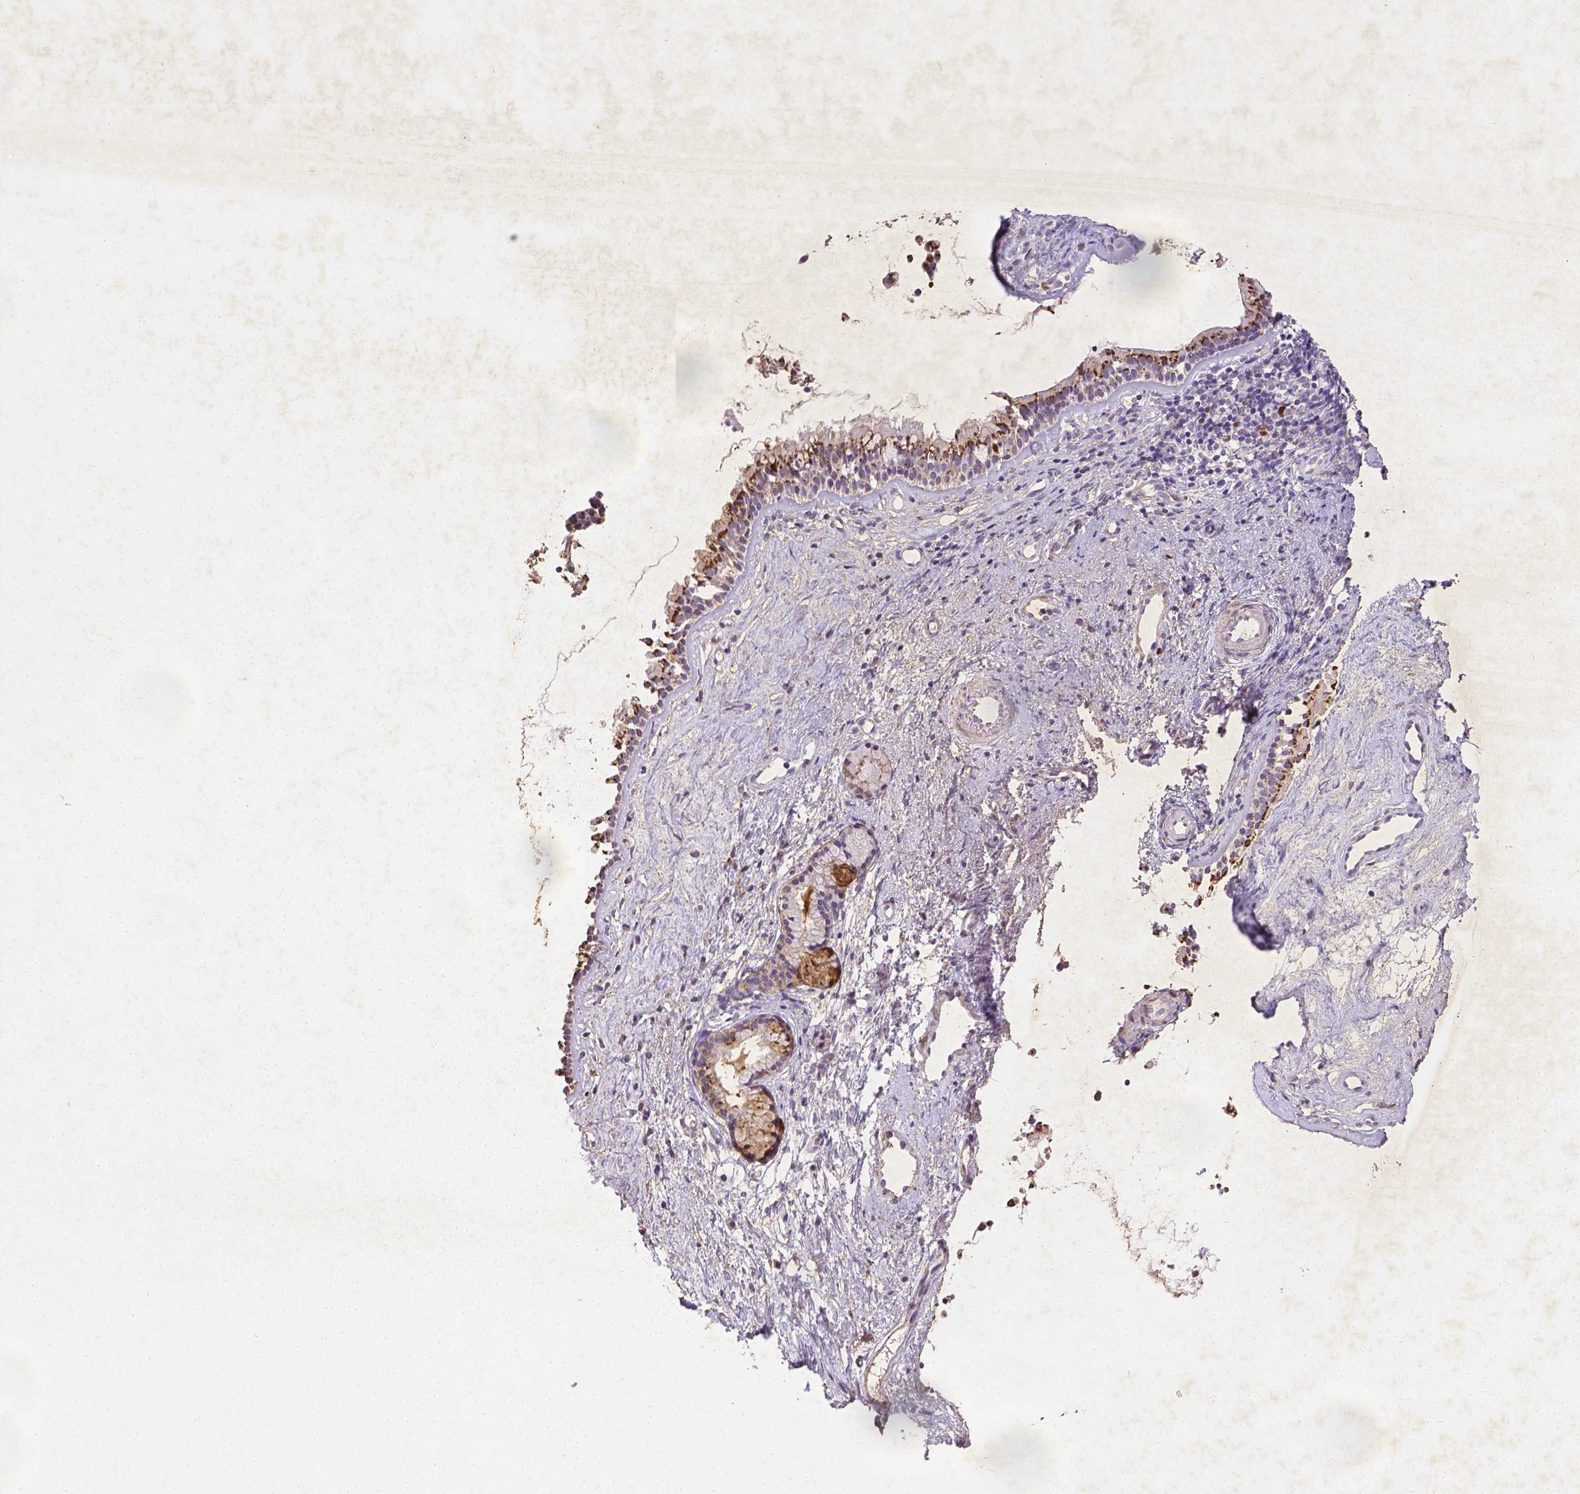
{"staining": {"intensity": "strong", "quantity": "25%-75%", "location": "cytoplasmic/membranous,nuclear"}, "tissue": "nasopharynx", "cell_type": "Respiratory epithelial cells", "image_type": "normal", "snomed": [{"axis": "morphology", "description": "Normal tissue, NOS"}, {"axis": "topography", "description": "Nasopharynx"}], "caption": "Human nasopharynx stained for a protein (brown) shows strong cytoplasmic/membranous,nuclear positive positivity in about 25%-75% of respiratory epithelial cells.", "gene": "CDKN1A", "patient": {"sex": "female", "age": 52}}